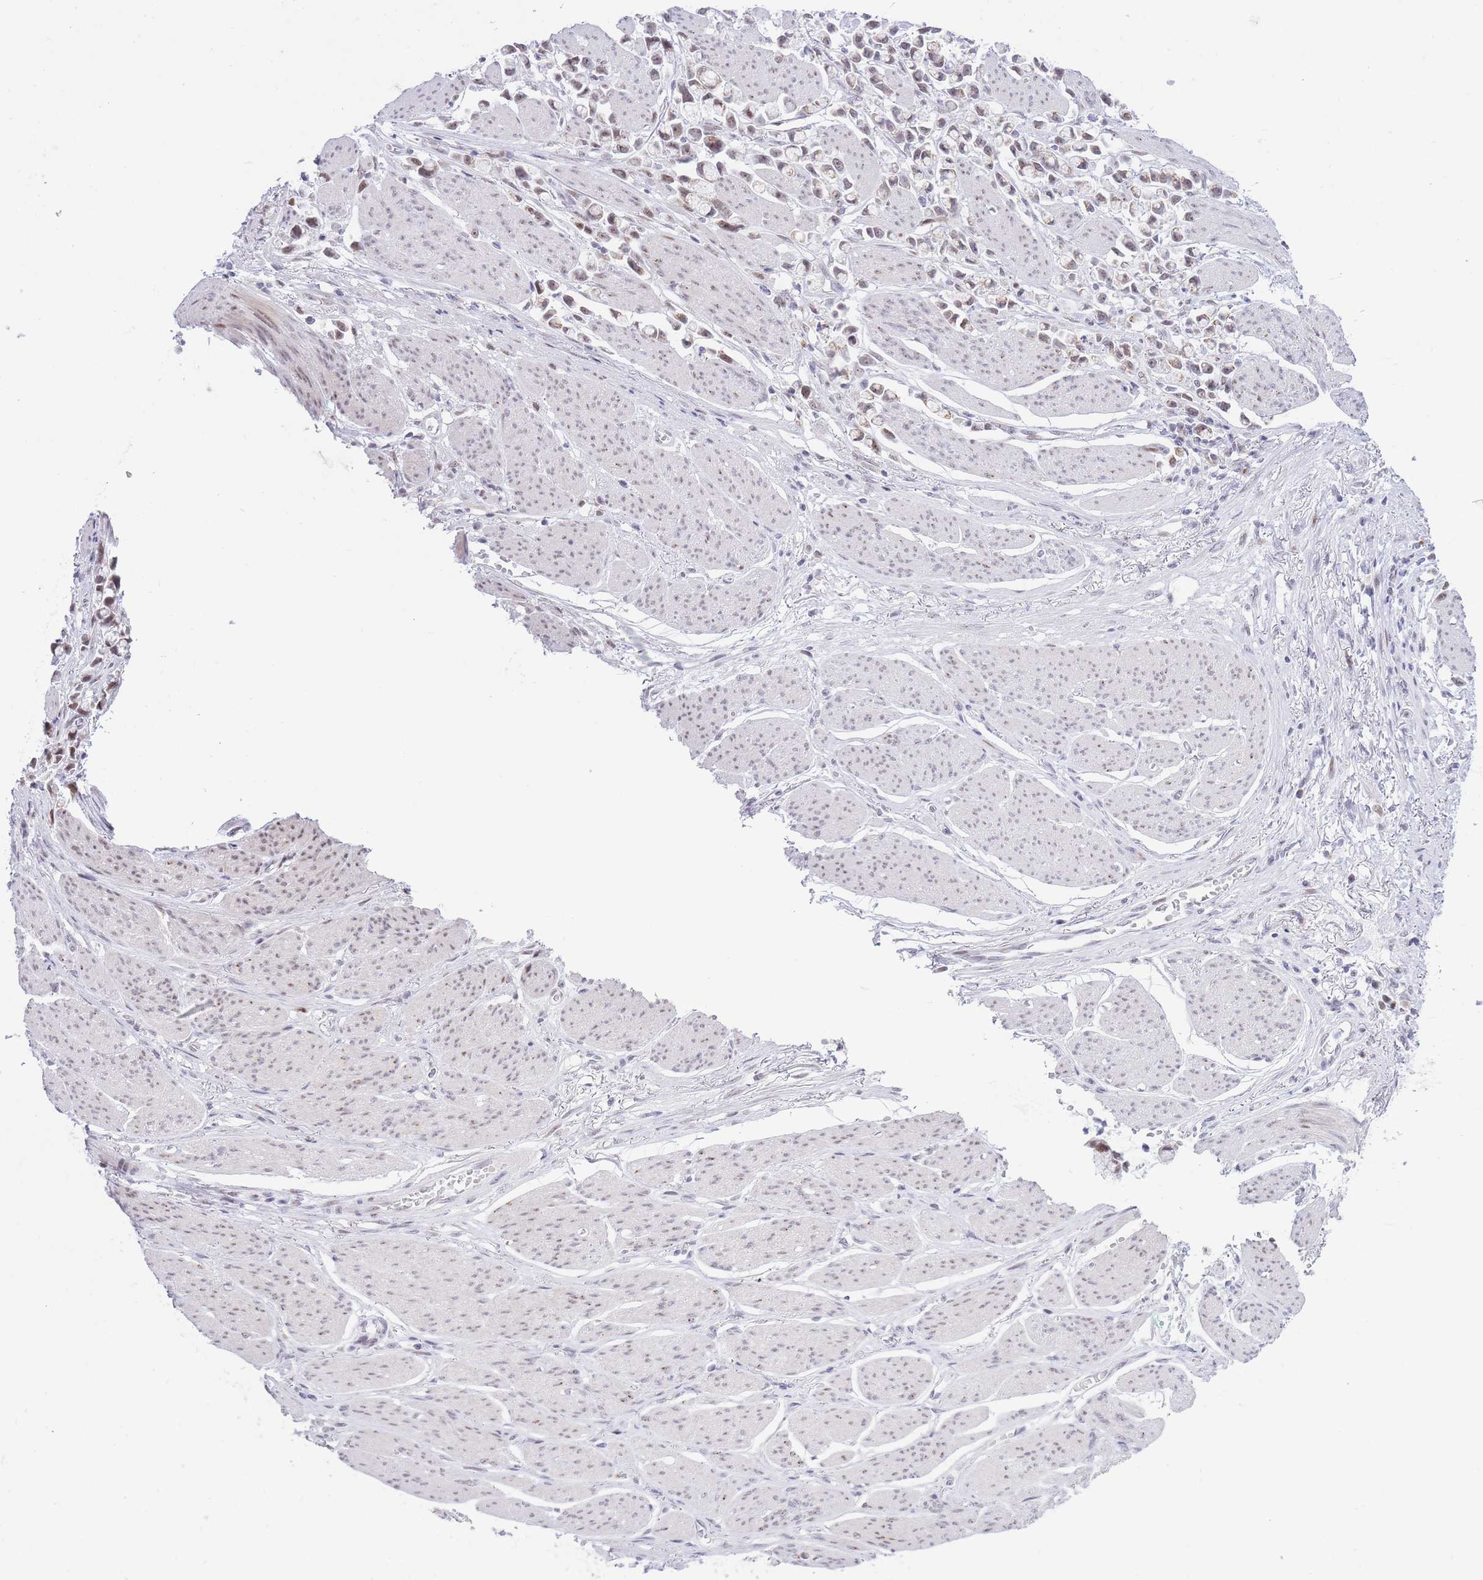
{"staining": {"intensity": "moderate", "quantity": ">75%", "location": "nuclear"}, "tissue": "stomach cancer", "cell_type": "Tumor cells", "image_type": "cancer", "snomed": [{"axis": "morphology", "description": "Adenocarcinoma, NOS"}, {"axis": "topography", "description": "Stomach"}], "caption": "Human stomach cancer (adenocarcinoma) stained for a protein (brown) reveals moderate nuclear positive positivity in about >75% of tumor cells.", "gene": "INO80C", "patient": {"sex": "female", "age": 81}}